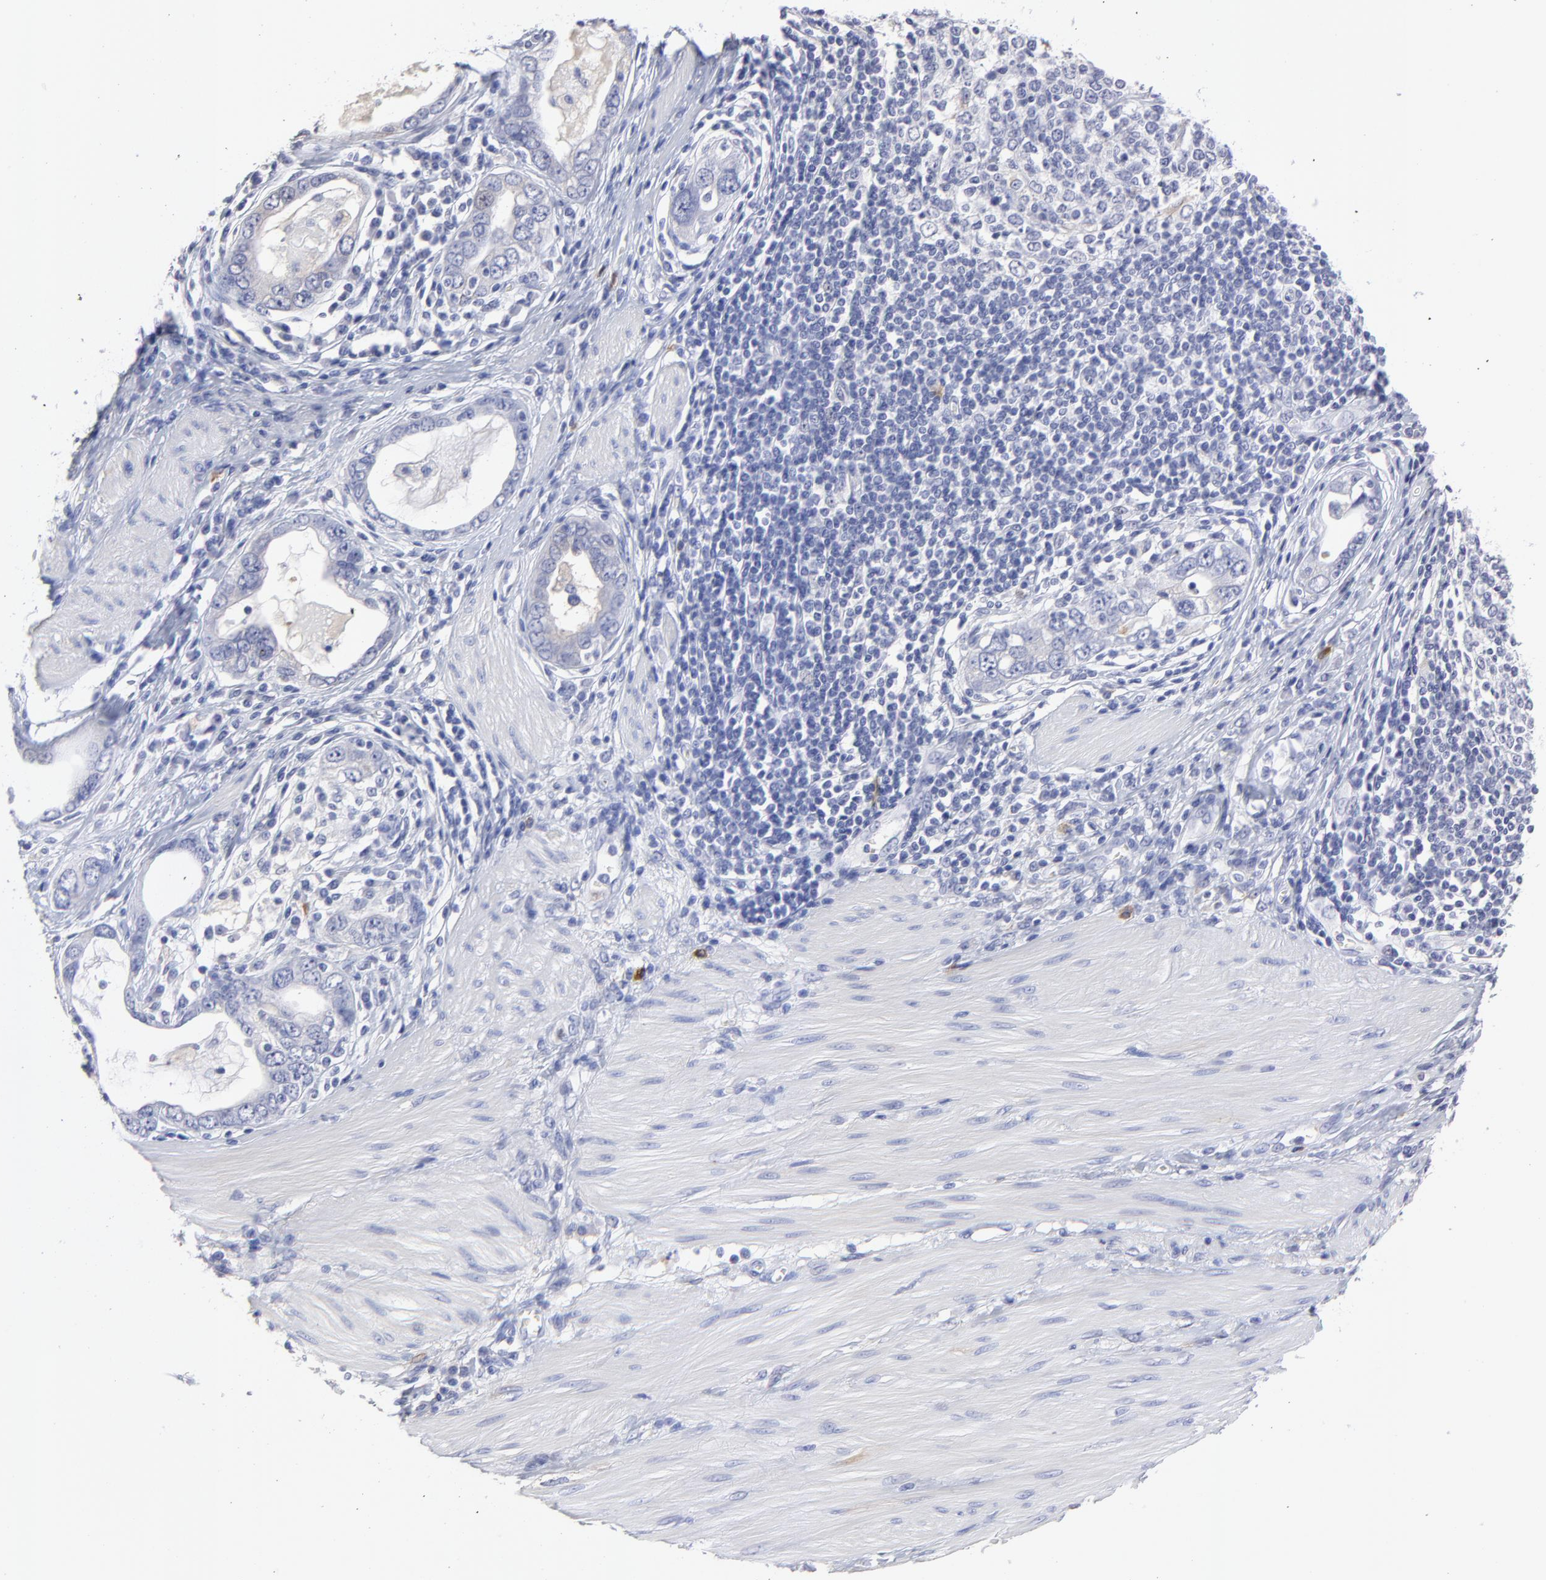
{"staining": {"intensity": "negative", "quantity": "none", "location": "none"}, "tissue": "stomach cancer", "cell_type": "Tumor cells", "image_type": "cancer", "snomed": [{"axis": "morphology", "description": "Adenocarcinoma, NOS"}, {"axis": "topography", "description": "Stomach, lower"}], "caption": "The photomicrograph displays no staining of tumor cells in stomach cancer. (Immunohistochemistry (ihc), brightfield microscopy, high magnification).", "gene": "SMARCA1", "patient": {"sex": "female", "age": 93}}